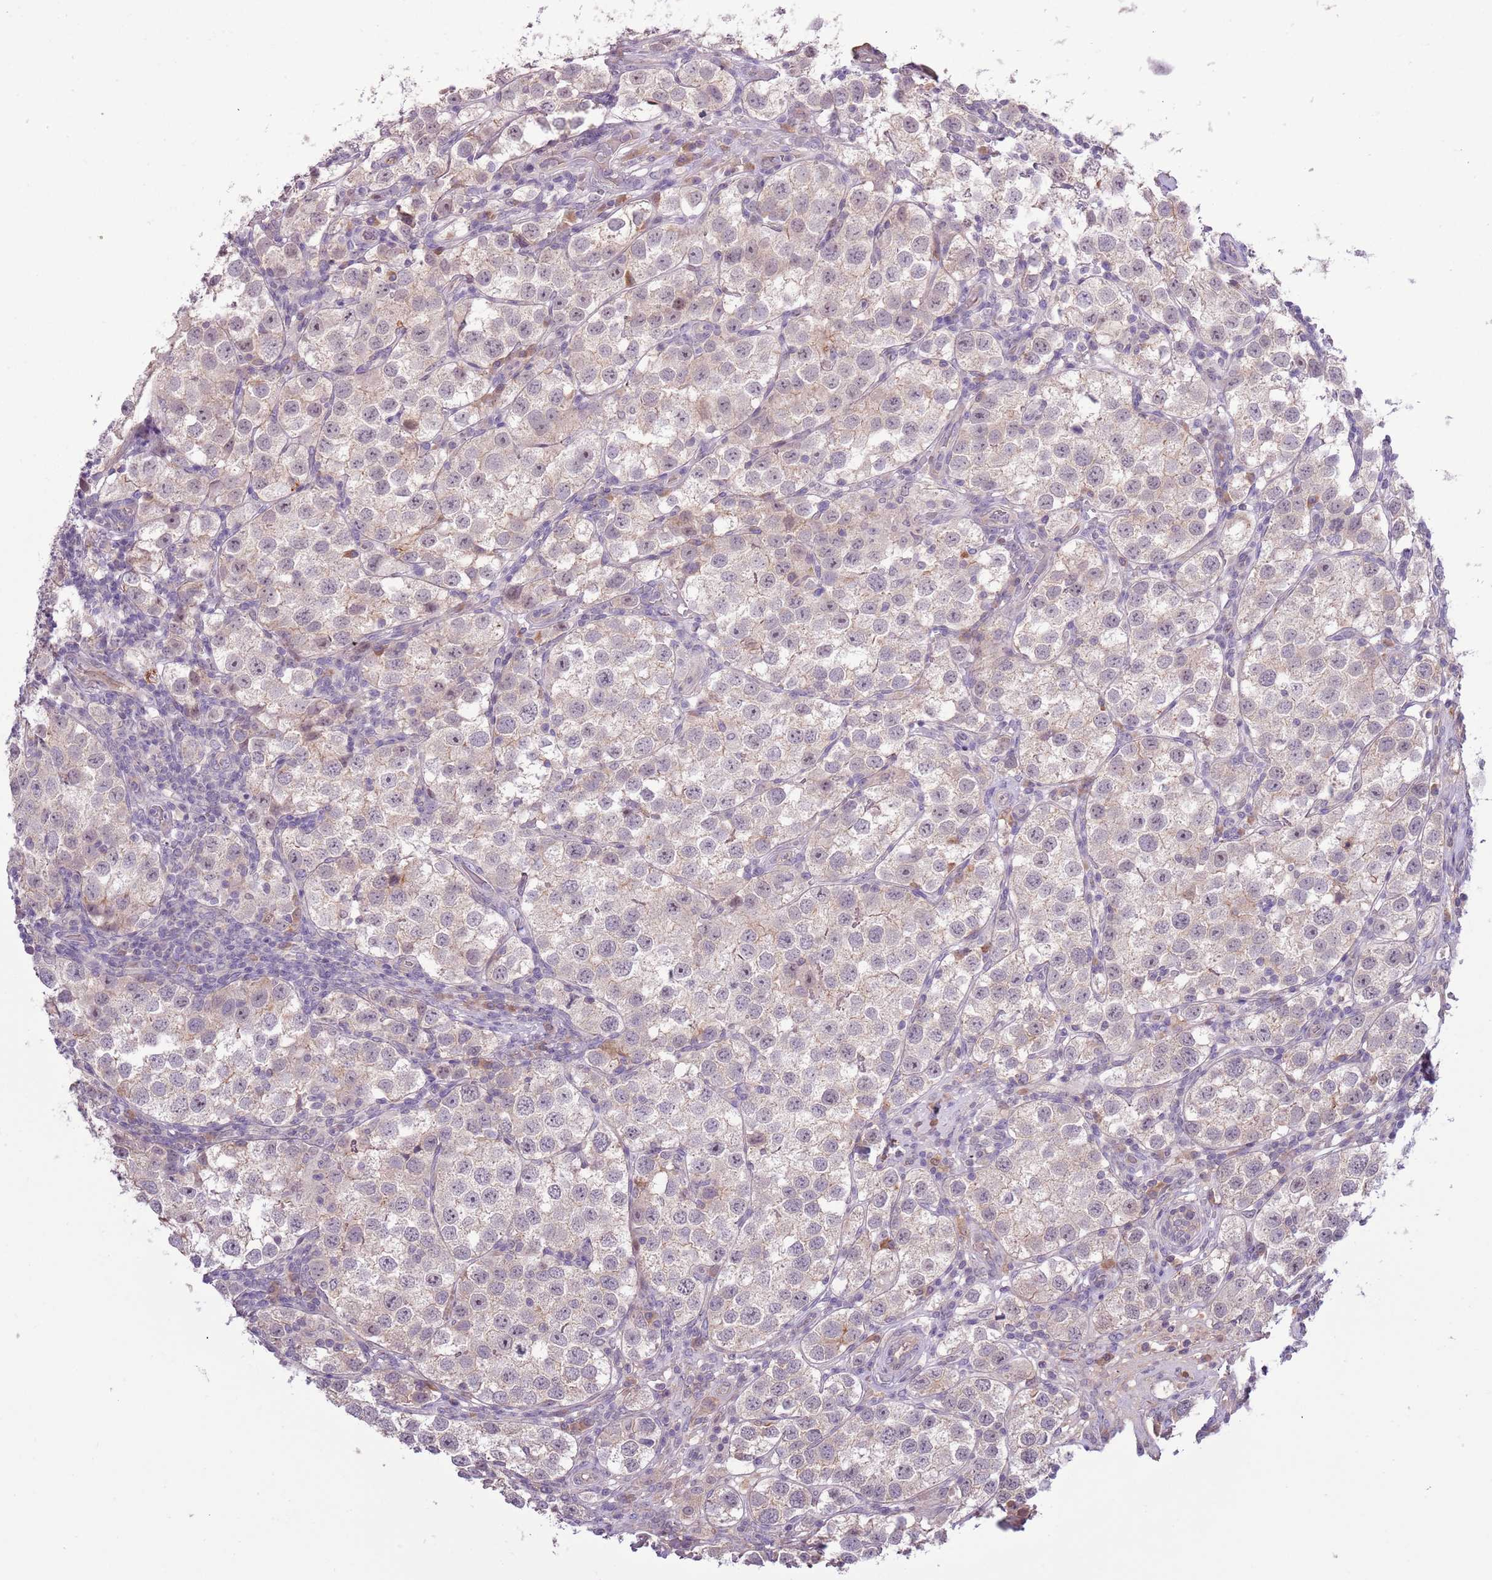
{"staining": {"intensity": "moderate", "quantity": "<25%", "location": "cytoplasmic/membranous"}, "tissue": "testis cancer", "cell_type": "Tumor cells", "image_type": "cancer", "snomed": [{"axis": "morphology", "description": "Seminoma, NOS"}, {"axis": "topography", "description": "Testis"}], "caption": "Tumor cells reveal low levels of moderate cytoplasmic/membranous positivity in approximately <25% of cells in human testis cancer.", "gene": "SHROOM3", "patient": {"sex": "male", "age": 37}}